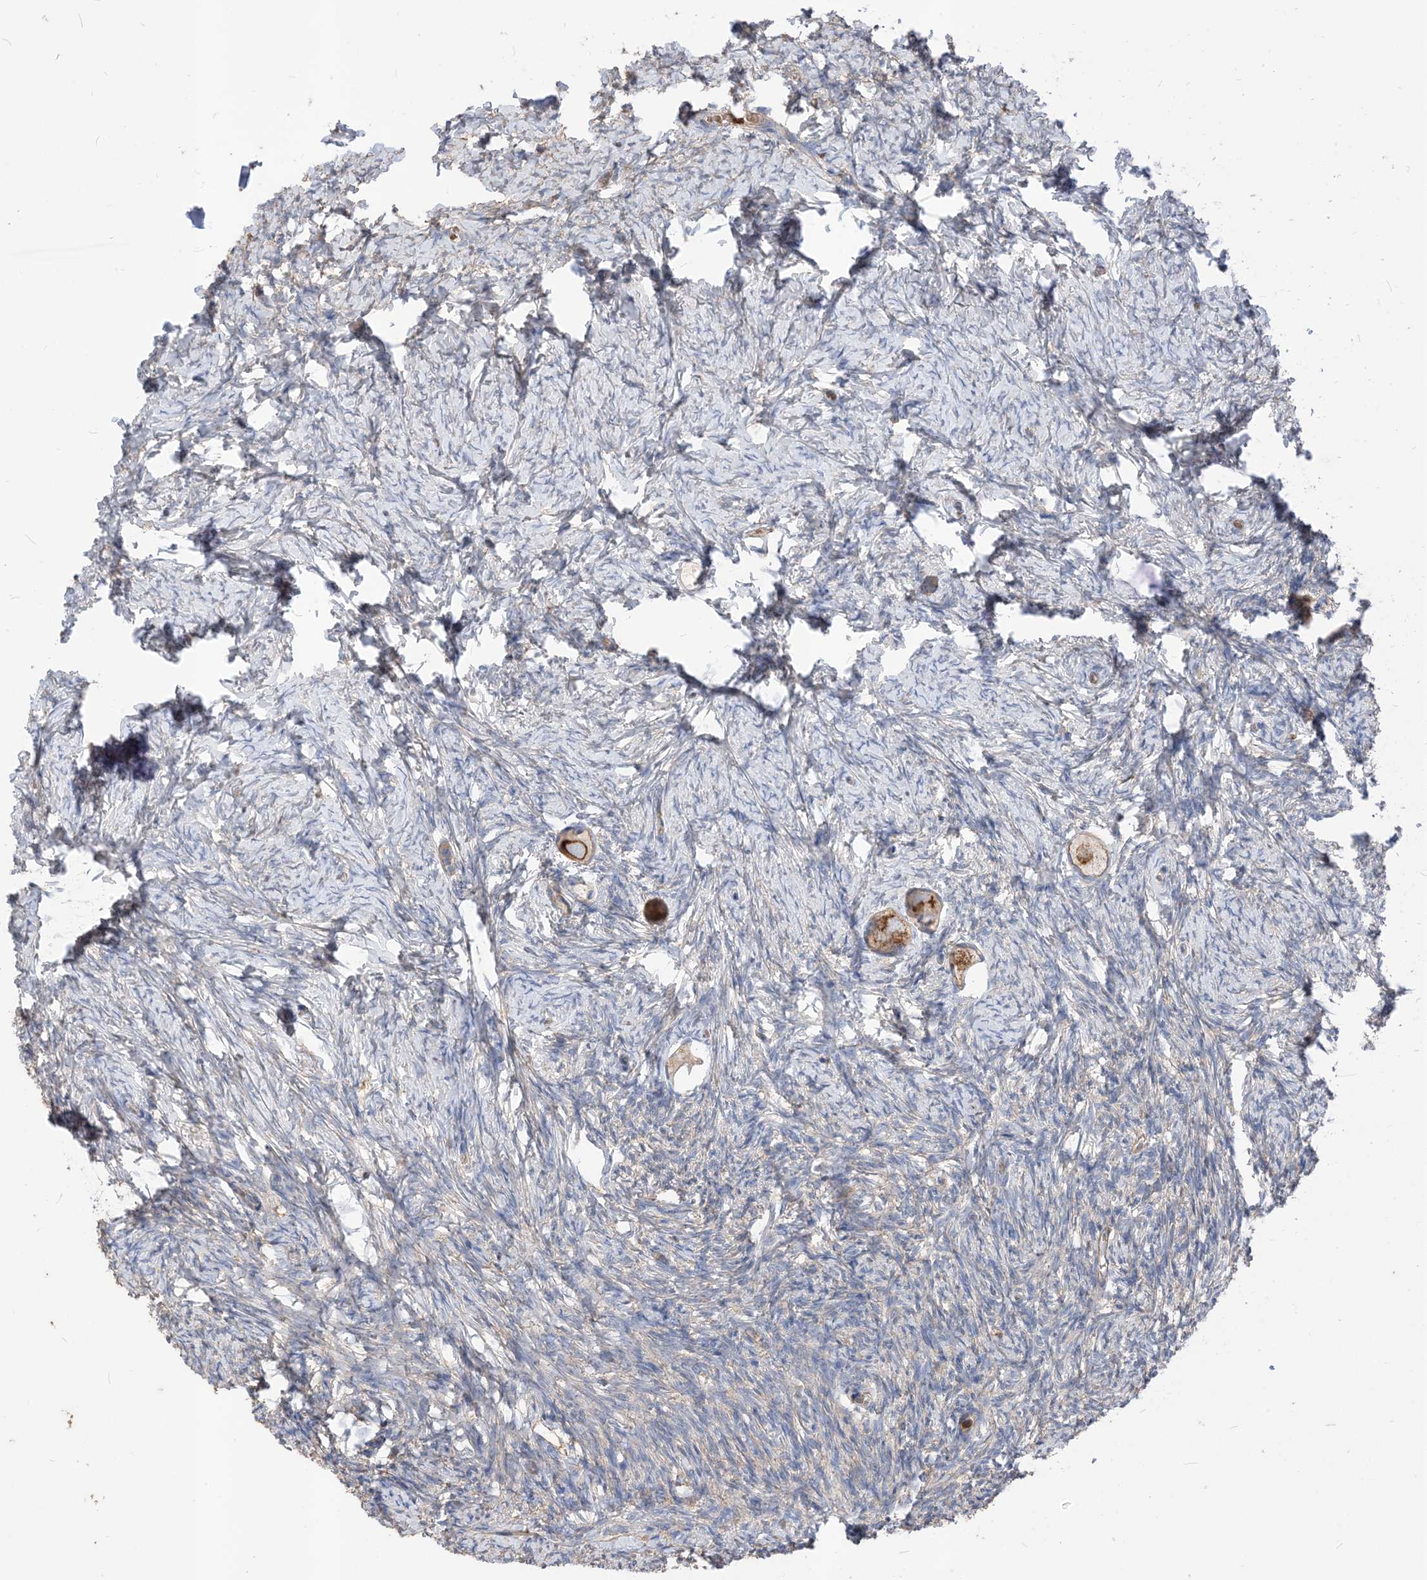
{"staining": {"intensity": "moderate", "quantity": "25%-75%", "location": "cytoplasmic/membranous"}, "tissue": "ovary", "cell_type": "Follicle cells", "image_type": "normal", "snomed": [{"axis": "morphology", "description": "Normal tissue, NOS"}, {"axis": "topography", "description": "Ovary"}], "caption": "Immunohistochemical staining of benign ovary shows medium levels of moderate cytoplasmic/membranous staining in approximately 25%-75% of follicle cells. (DAB IHC with brightfield microscopy, high magnification).", "gene": "PARVG", "patient": {"sex": "female", "age": 27}}